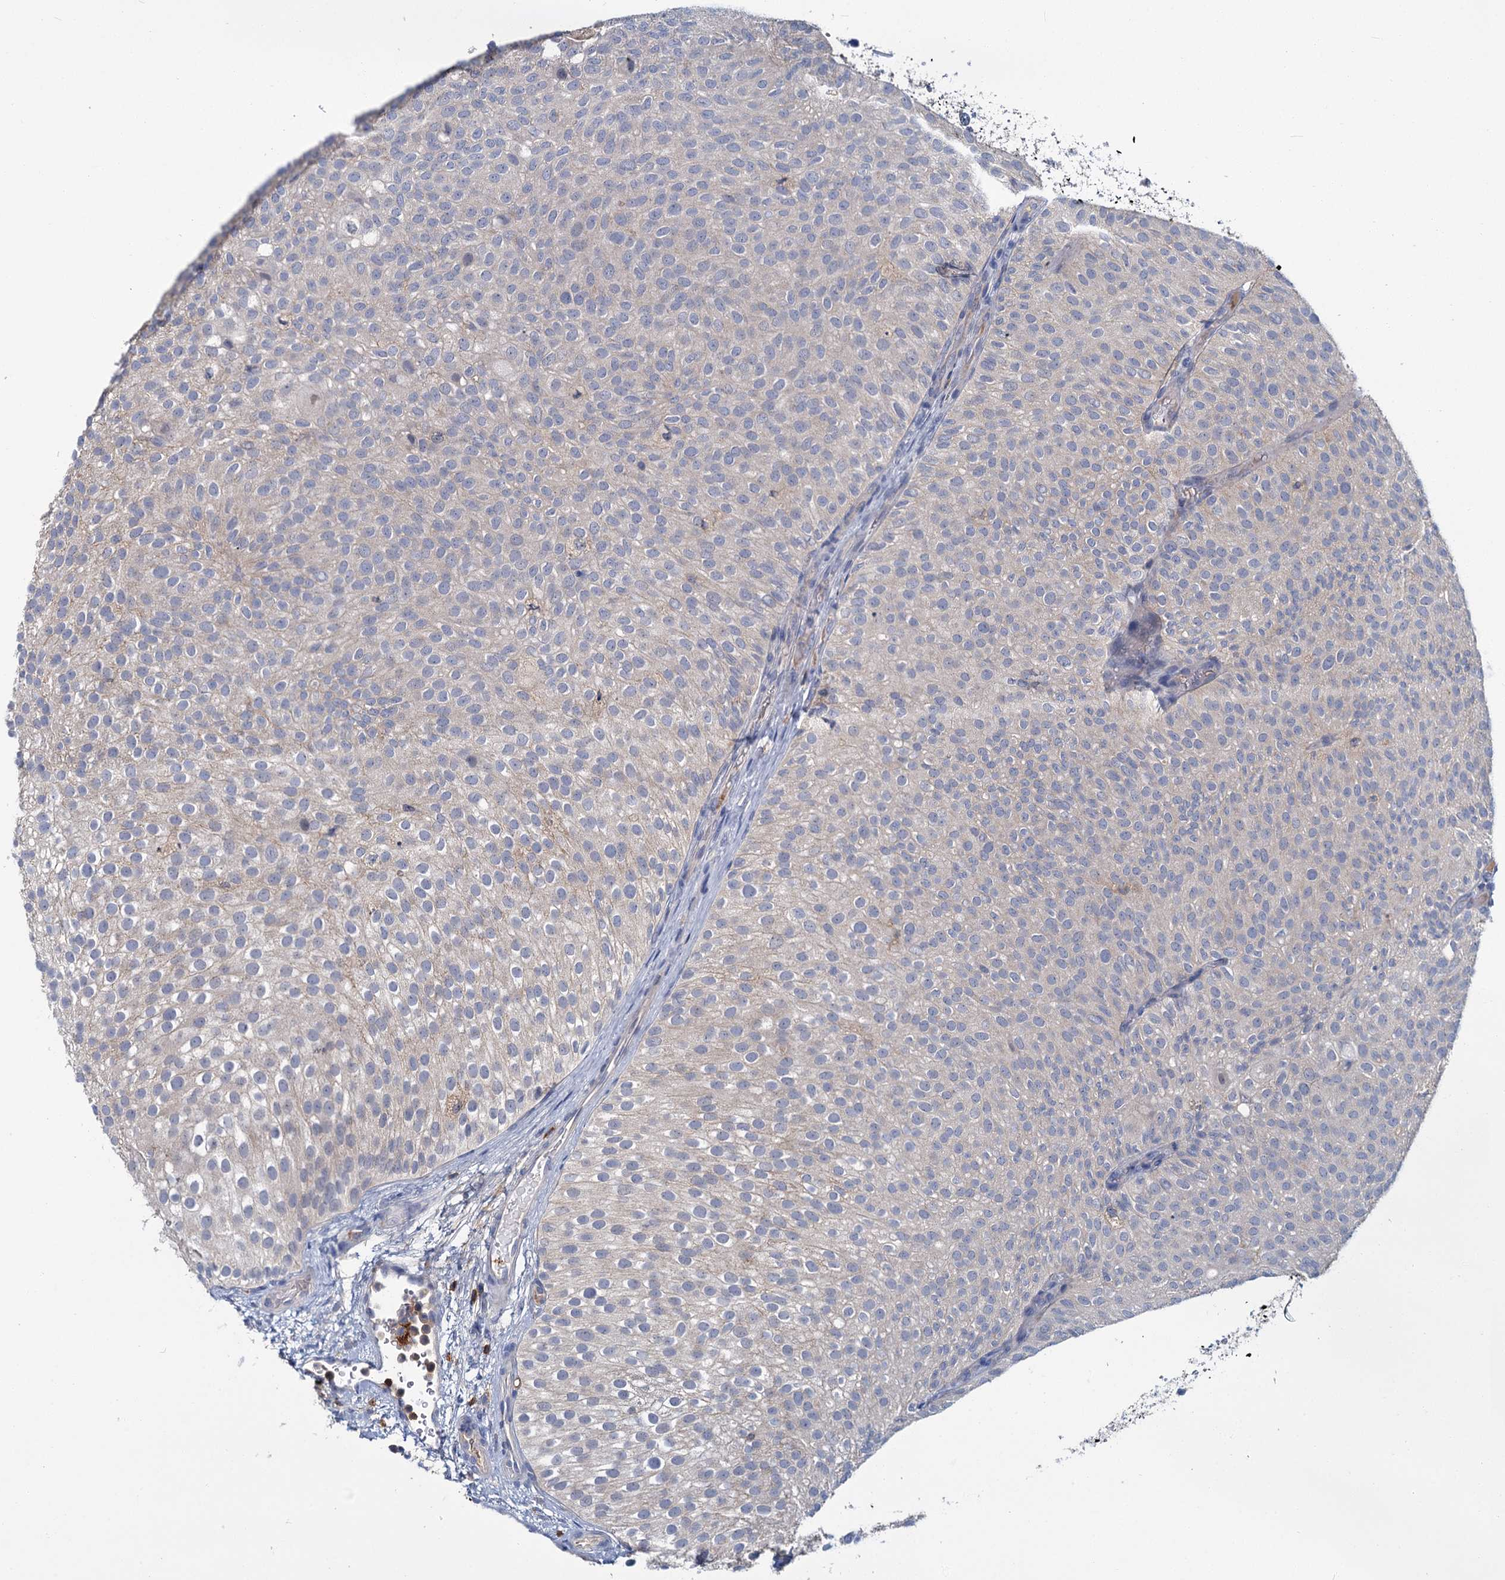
{"staining": {"intensity": "negative", "quantity": "none", "location": "none"}, "tissue": "urothelial cancer", "cell_type": "Tumor cells", "image_type": "cancer", "snomed": [{"axis": "morphology", "description": "Urothelial carcinoma, Low grade"}, {"axis": "topography", "description": "Urinary bladder"}], "caption": "An IHC image of low-grade urothelial carcinoma is shown. There is no staining in tumor cells of low-grade urothelial carcinoma.", "gene": "FGFR2", "patient": {"sex": "male", "age": 78}}